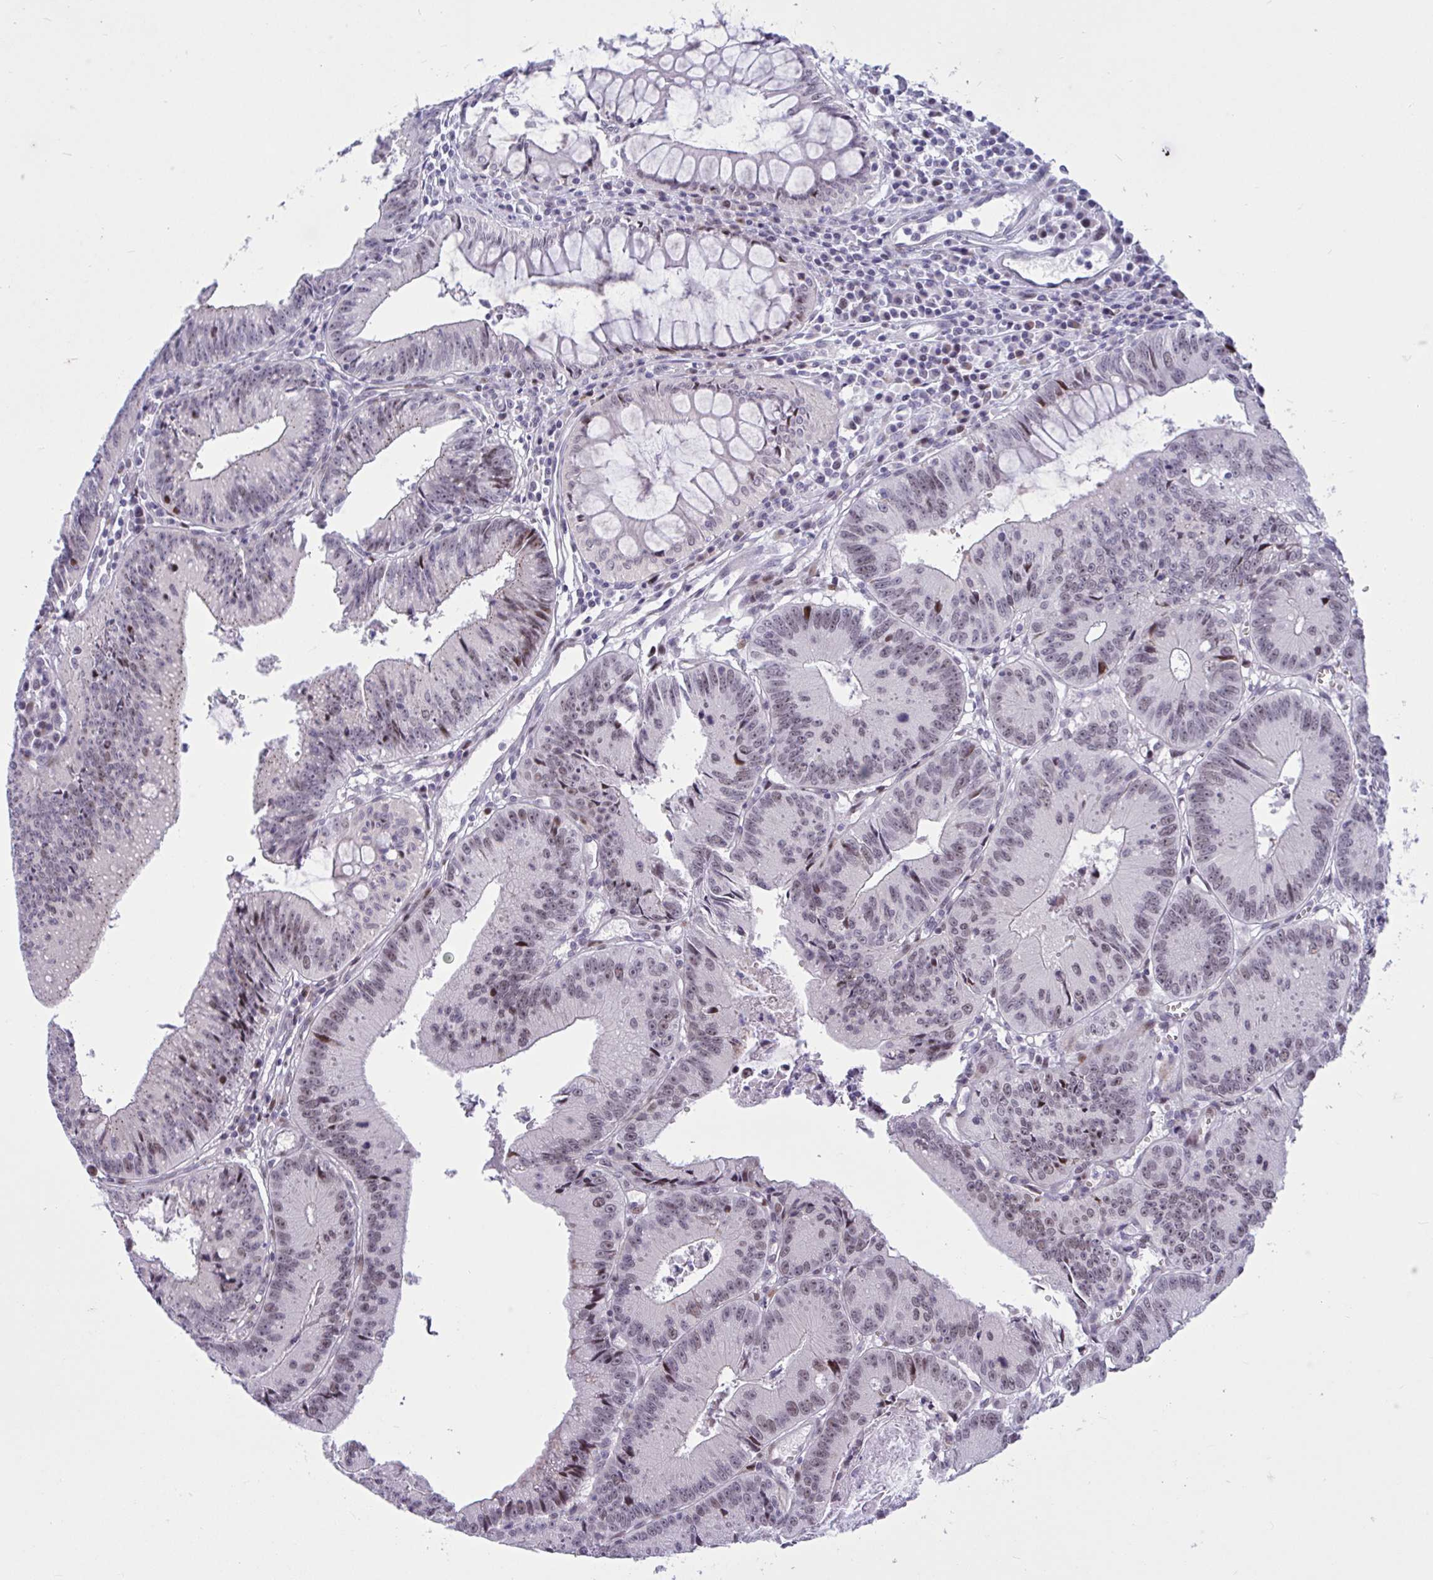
{"staining": {"intensity": "moderate", "quantity": "<25%", "location": "nuclear"}, "tissue": "colorectal cancer", "cell_type": "Tumor cells", "image_type": "cancer", "snomed": [{"axis": "morphology", "description": "Adenocarcinoma, NOS"}, {"axis": "topography", "description": "Rectum"}], "caption": "Colorectal cancer (adenocarcinoma) tissue demonstrates moderate nuclear expression in approximately <25% of tumor cells The staining was performed using DAB (3,3'-diaminobenzidine) to visualize the protein expression in brown, while the nuclei were stained in blue with hematoxylin (Magnification: 20x).", "gene": "RBL1", "patient": {"sex": "female", "age": 81}}